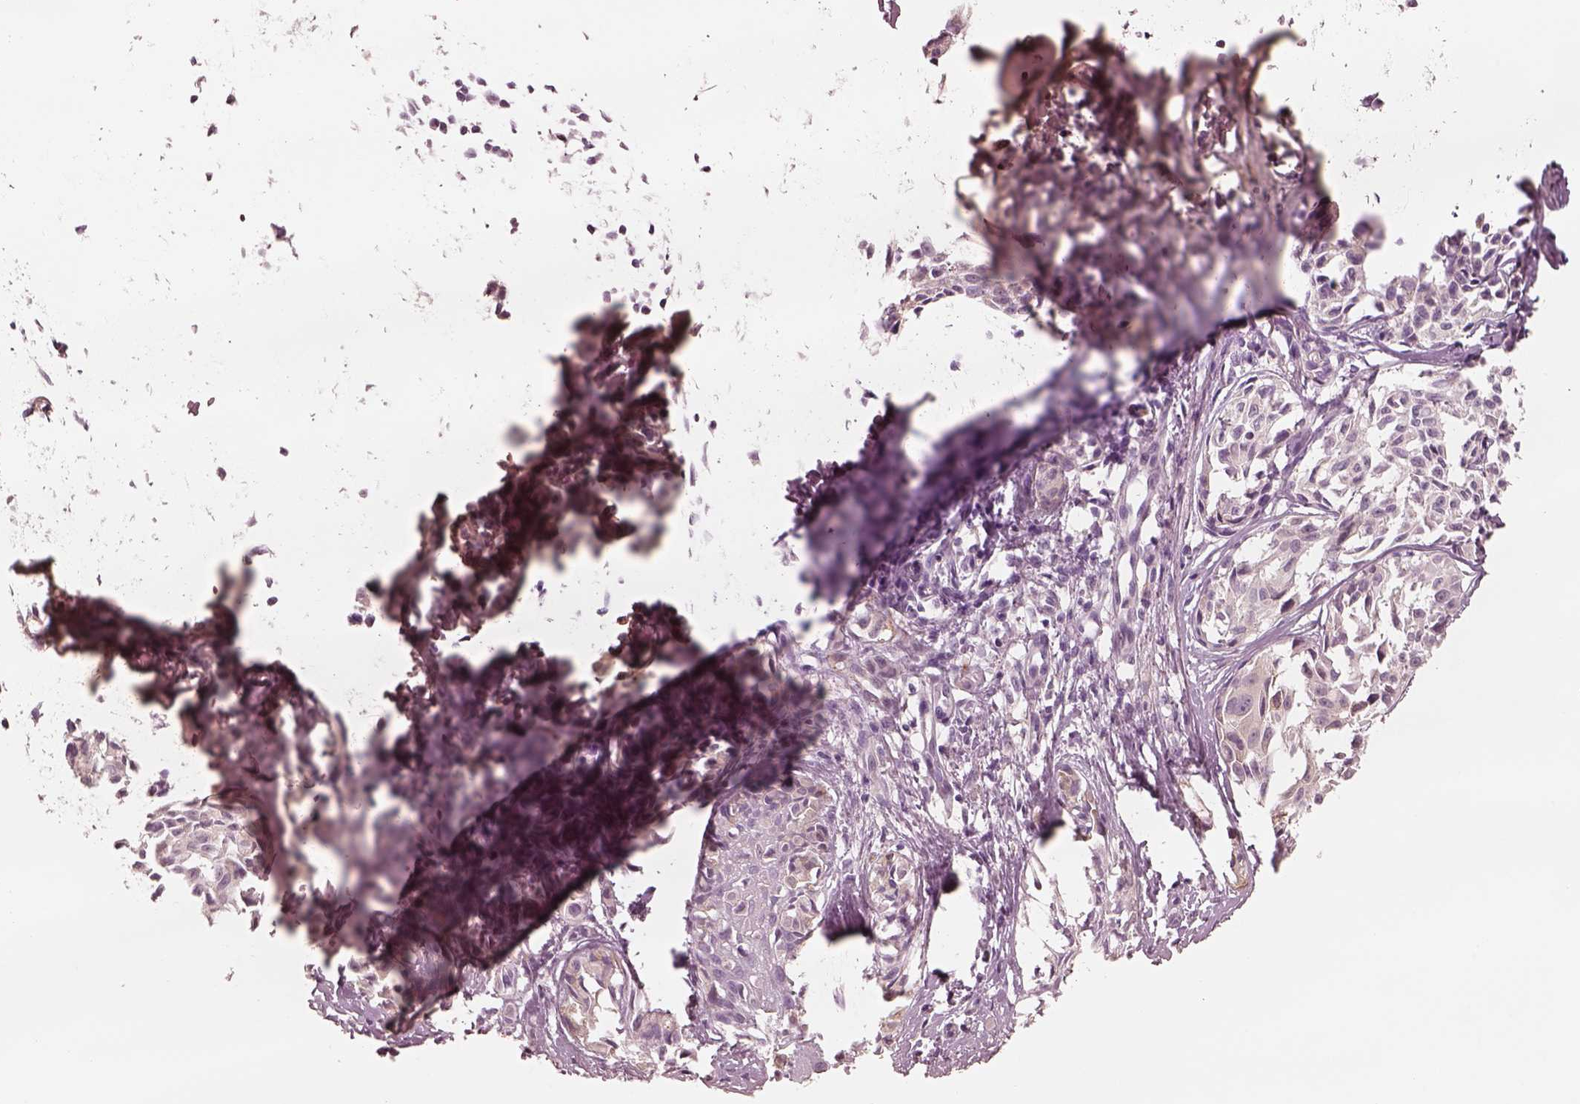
{"staining": {"intensity": "negative", "quantity": "none", "location": "none"}, "tissue": "melanoma", "cell_type": "Tumor cells", "image_type": "cancer", "snomed": [{"axis": "morphology", "description": "Malignant melanoma, NOS"}, {"axis": "topography", "description": "Skin"}], "caption": "High power microscopy image of an IHC micrograph of malignant melanoma, revealing no significant expression in tumor cells. Nuclei are stained in blue.", "gene": "DNAAF9", "patient": {"sex": "male", "age": 51}}